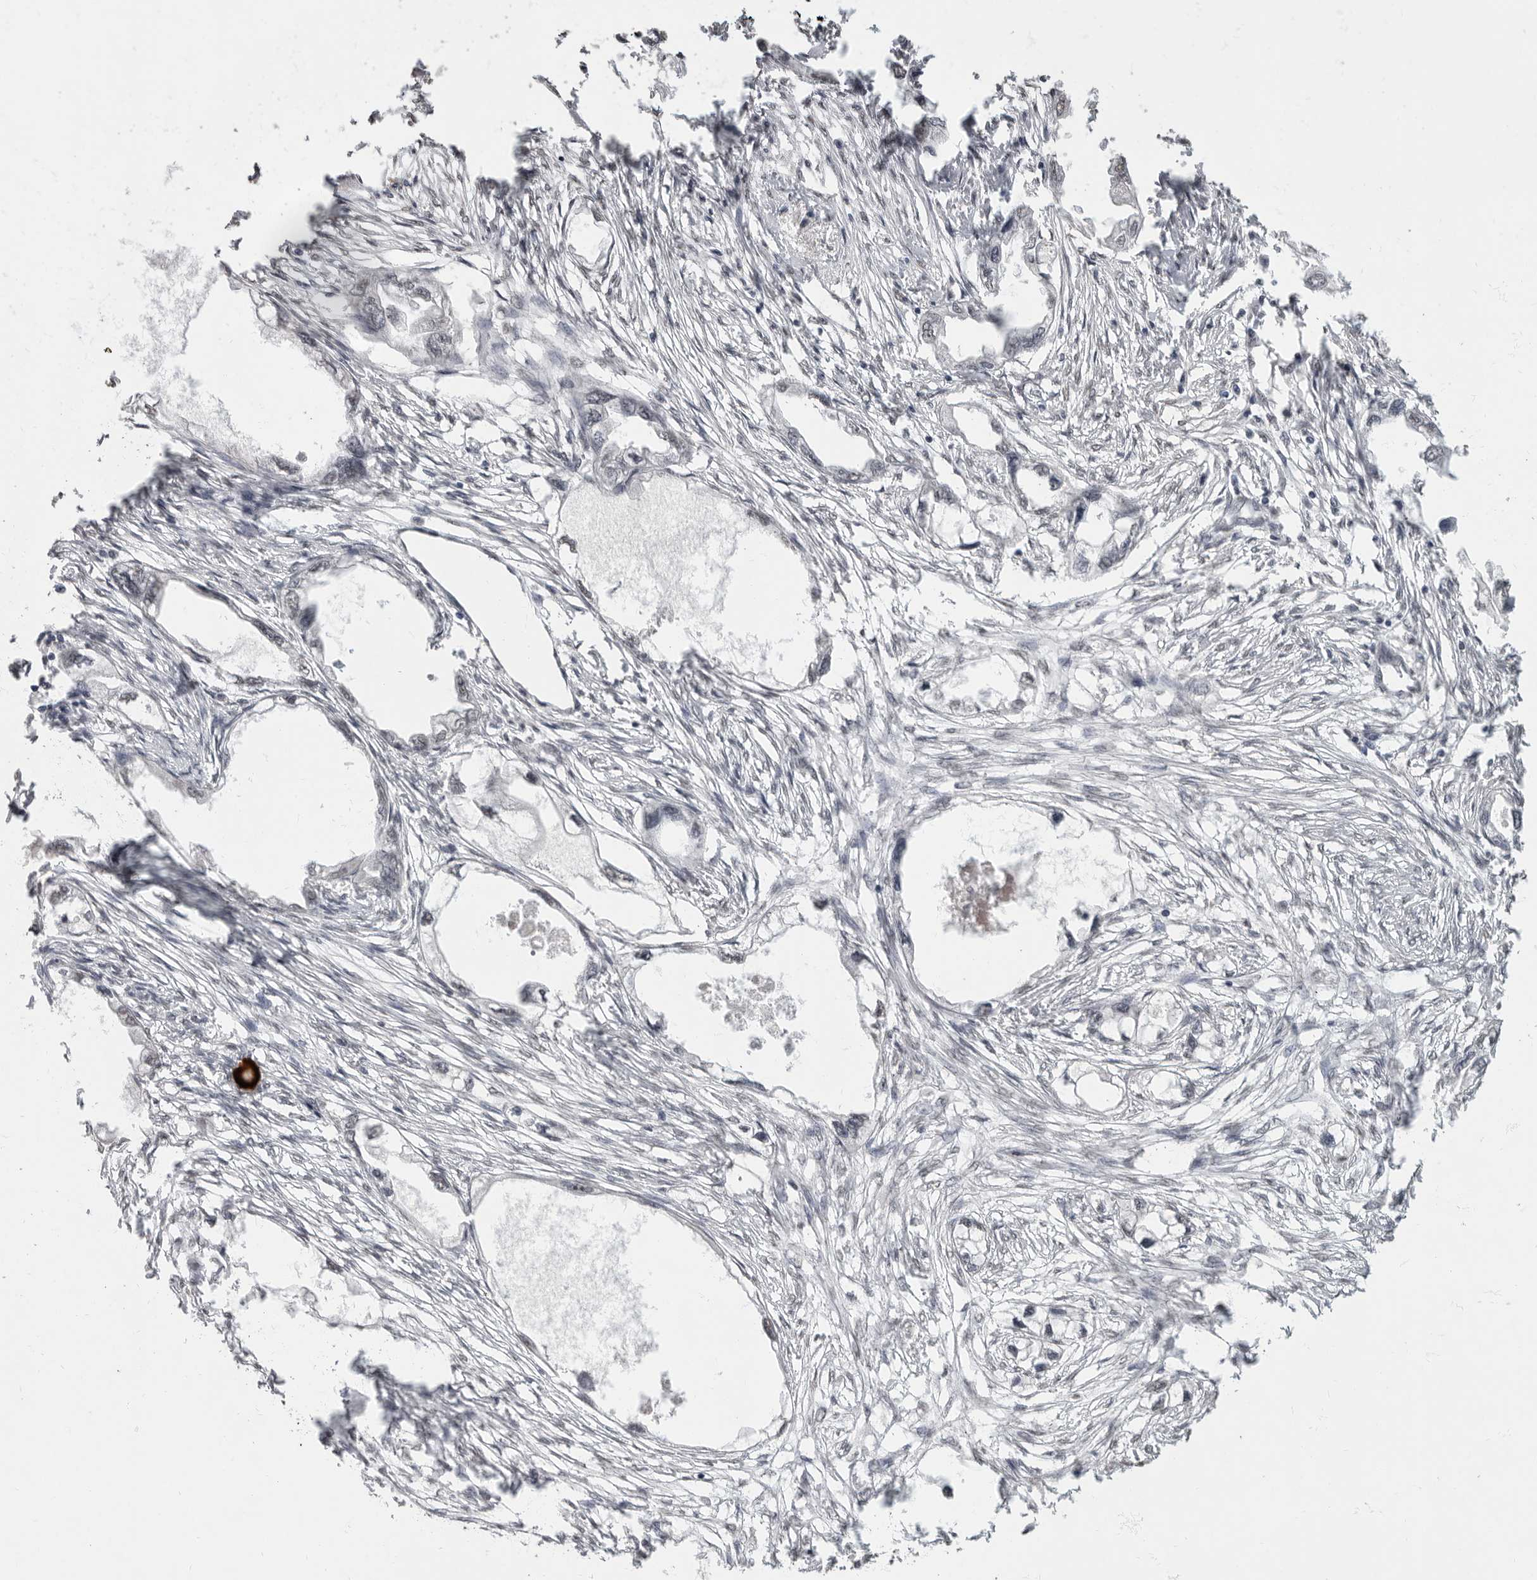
{"staining": {"intensity": "negative", "quantity": "none", "location": "none"}, "tissue": "endometrial cancer", "cell_type": "Tumor cells", "image_type": "cancer", "snomed": [{"axis": "morphology", "description": "Adenocarcinoma, NOS"}, {"axis": "morphology", "description": "Adenocarcinoma, metastatic, NOS"}, {"axis": "topography", "description": "Adipose tissue"}, {"axis": "topography", "description": "Endometrium"}], "caption": "The image displays no significant positivity in tumor cells of endometrial cancer. (Stains: DAB IHC with hematoxylin counter stain, Microscopy: brightfield microscopy at high magnification).", "gene": "NBL1", "patient": {"sex": "female", "age": 67}}